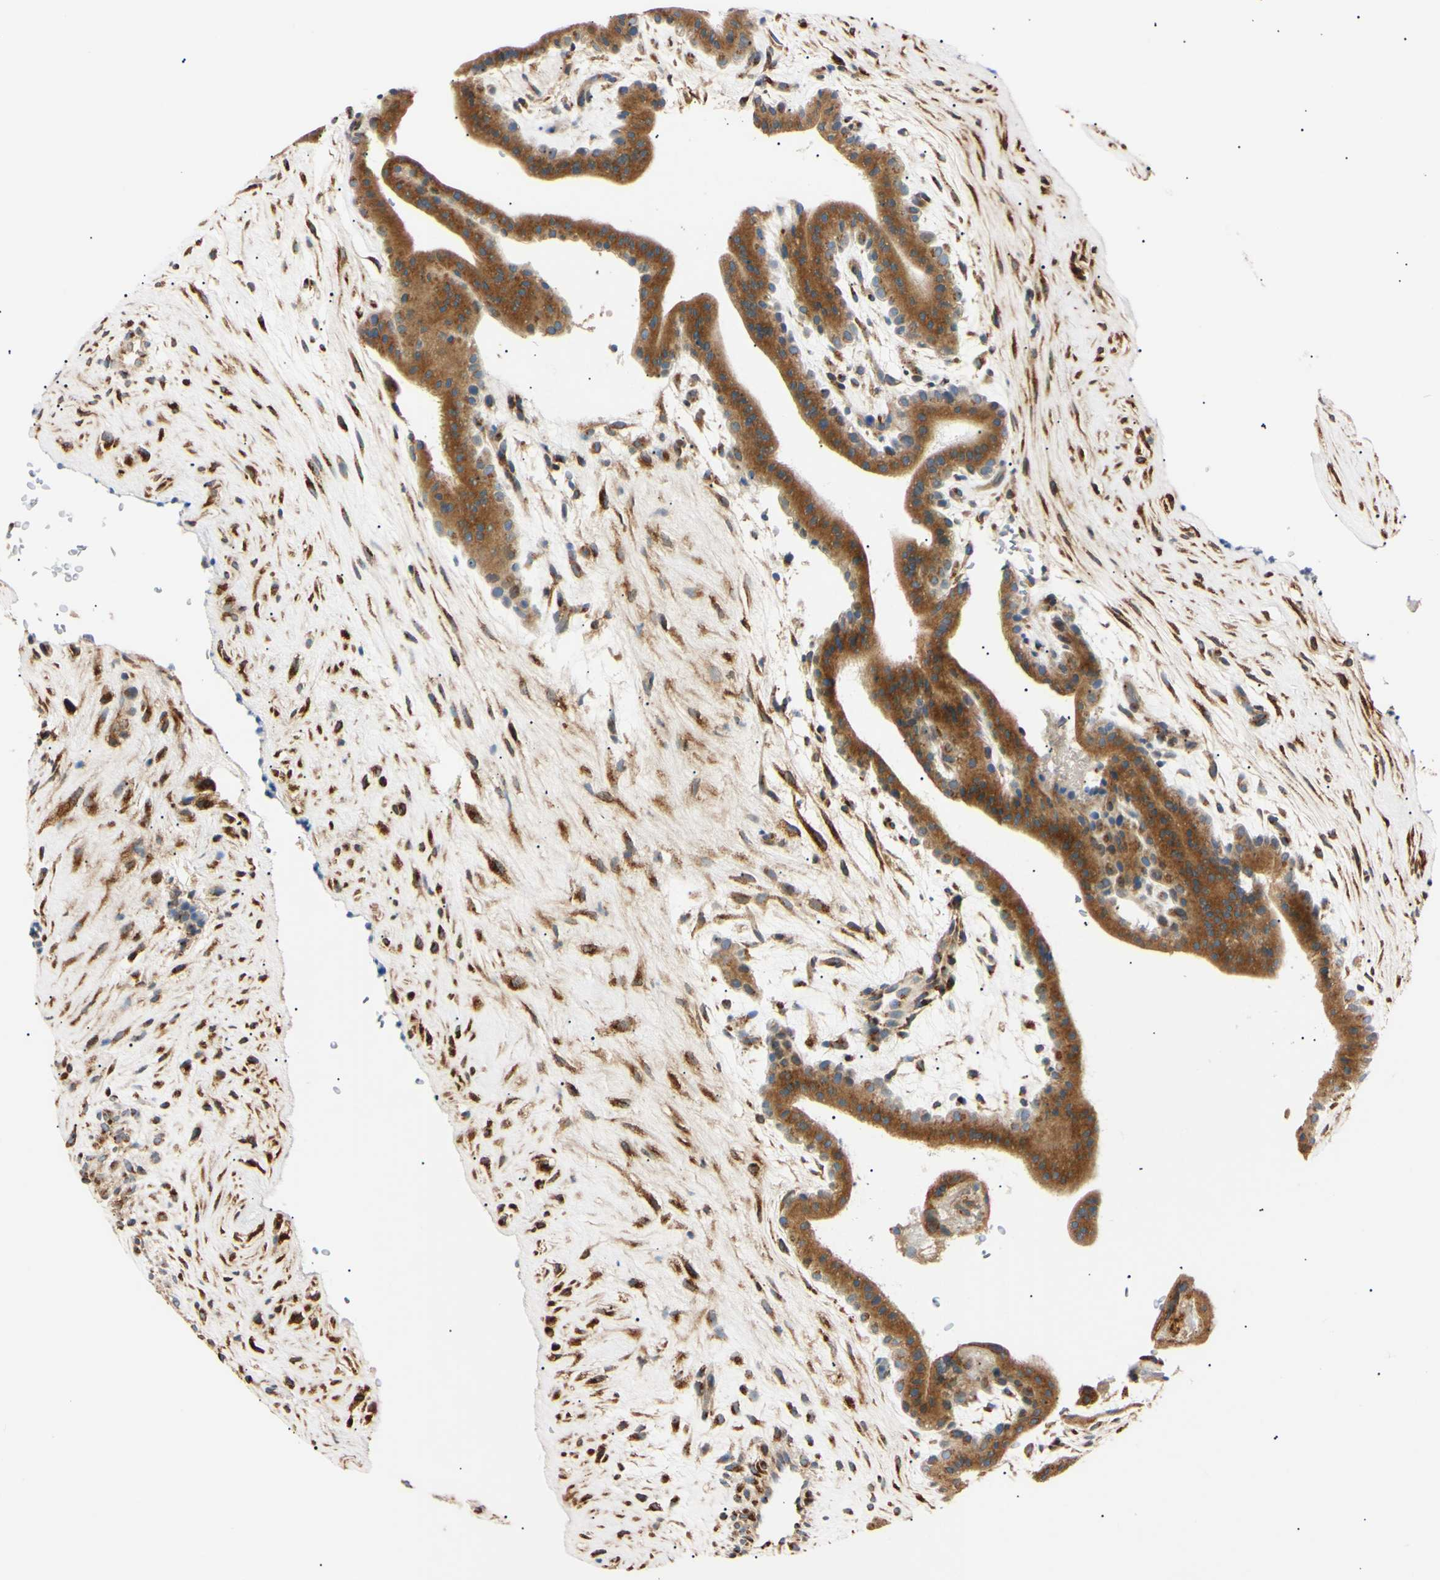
{"staining": {"intensity": "moderate", "quantity": ">75%", "location": "cytoplasmic/membranous"}, "tissue": "placenta", "cell_type": "Decidual cells", "image_type": "normal", "snomed": [{"axis": "morphology", "description": "Normal tissue, NOS"}, {"axis": "topography", "description": "Placenta"}], "caption": "A medium amount of moderate cytoplasmic/membranous expression is present in approximately >75% of decidual cells in normal placenta.", "gene": "IER3IP1", "patient": {"sex": "female", "age": 35}}